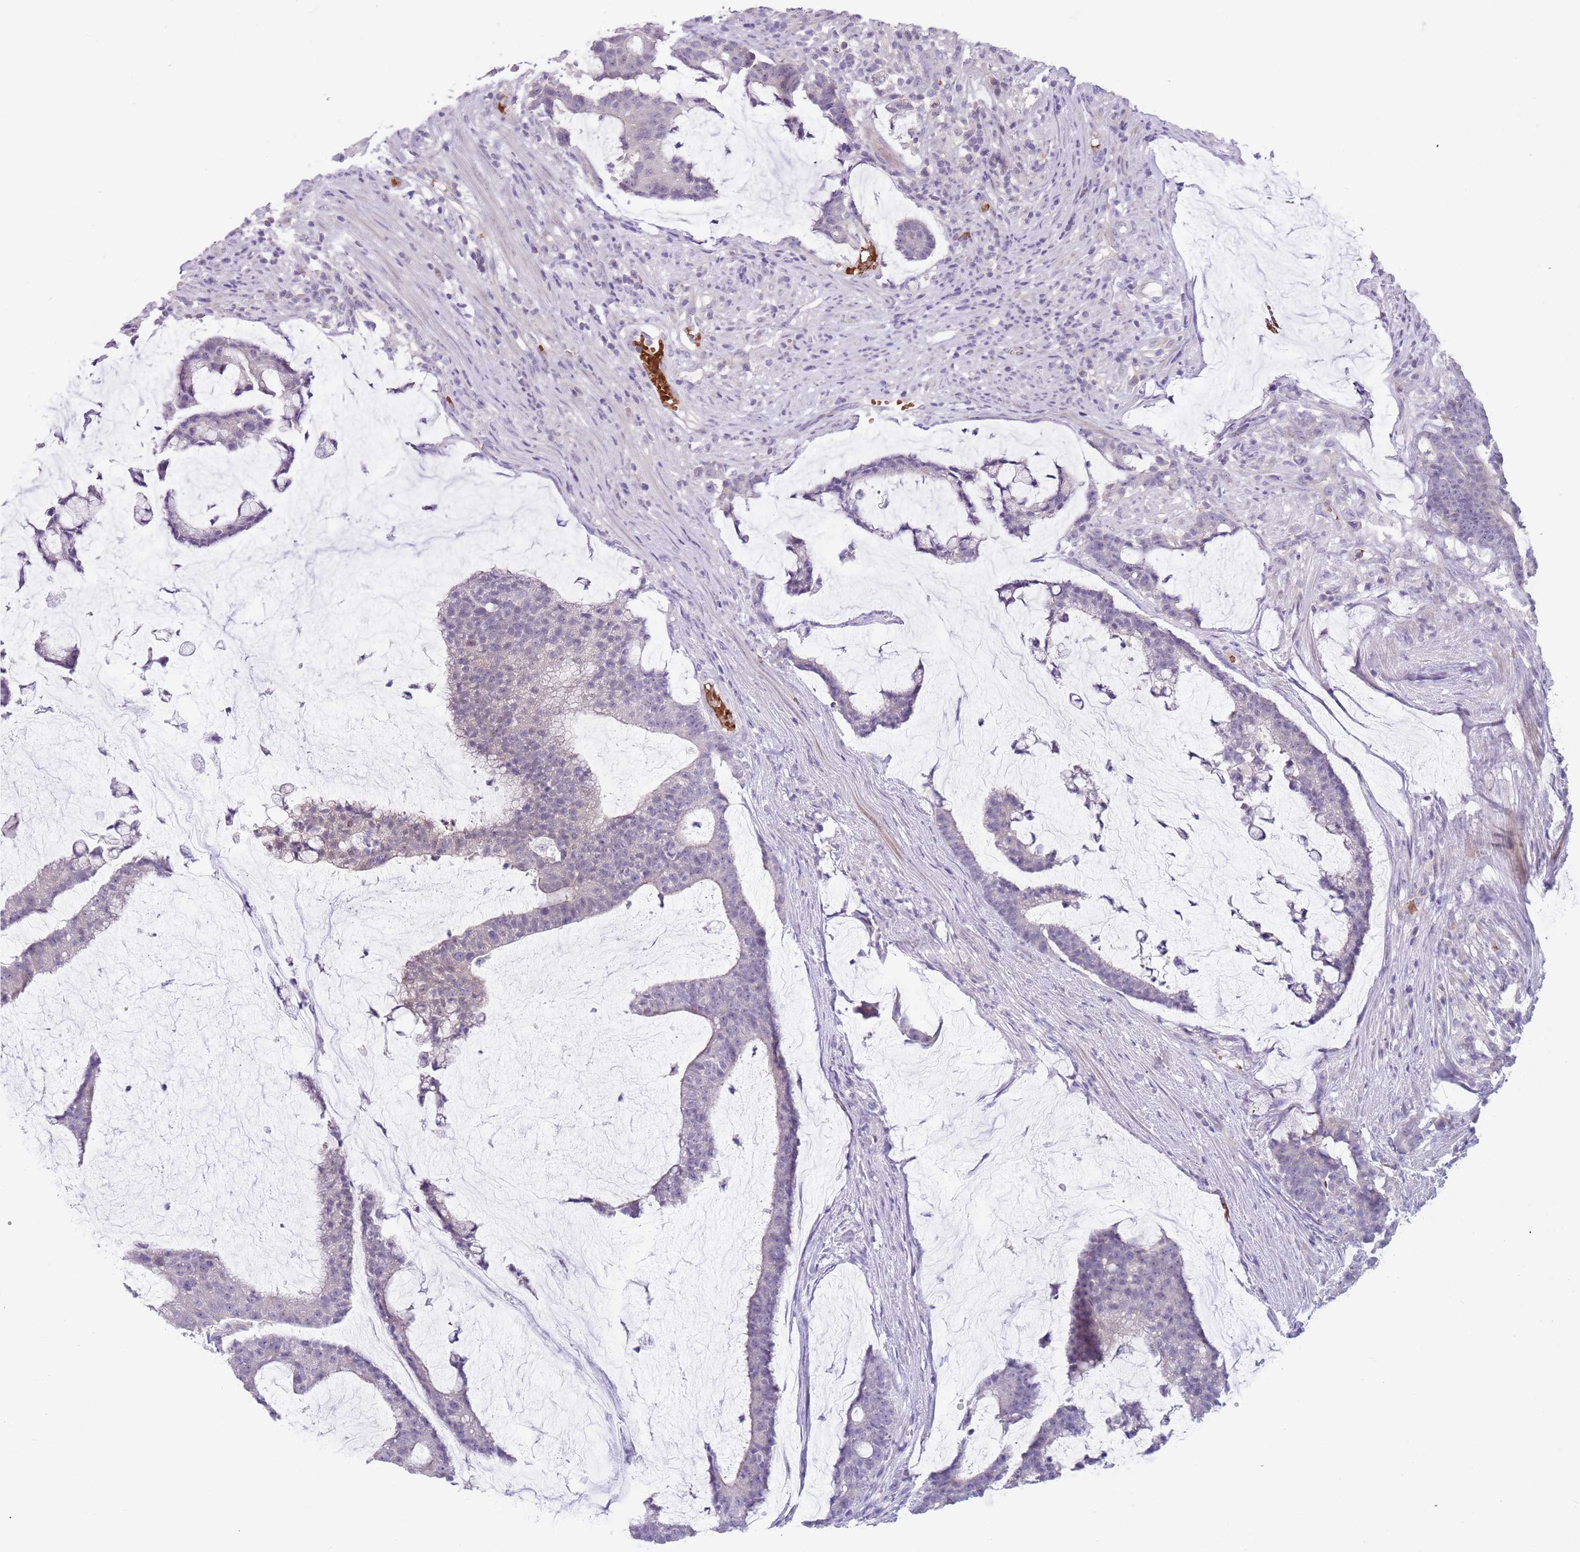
{"staining": {"intensity": "negative", "quantity": "none", "location": "none"}, "tissue": "colorectal cancer", "cell_type": "Tumor cells", "image_type": "cancer", "snomed": [{"axis": "morphology", "description": "Adenocarcinoma, NOS"}, {"axis": "topography", "description": "Colon"}], "caption": "Human colorectal adenocarcinoma stained for a protein using immunohistochemistry exhibits no staining in tumor cells.", "gene": "ZNF14", "patient": {"sex": "female", "age": 84}}